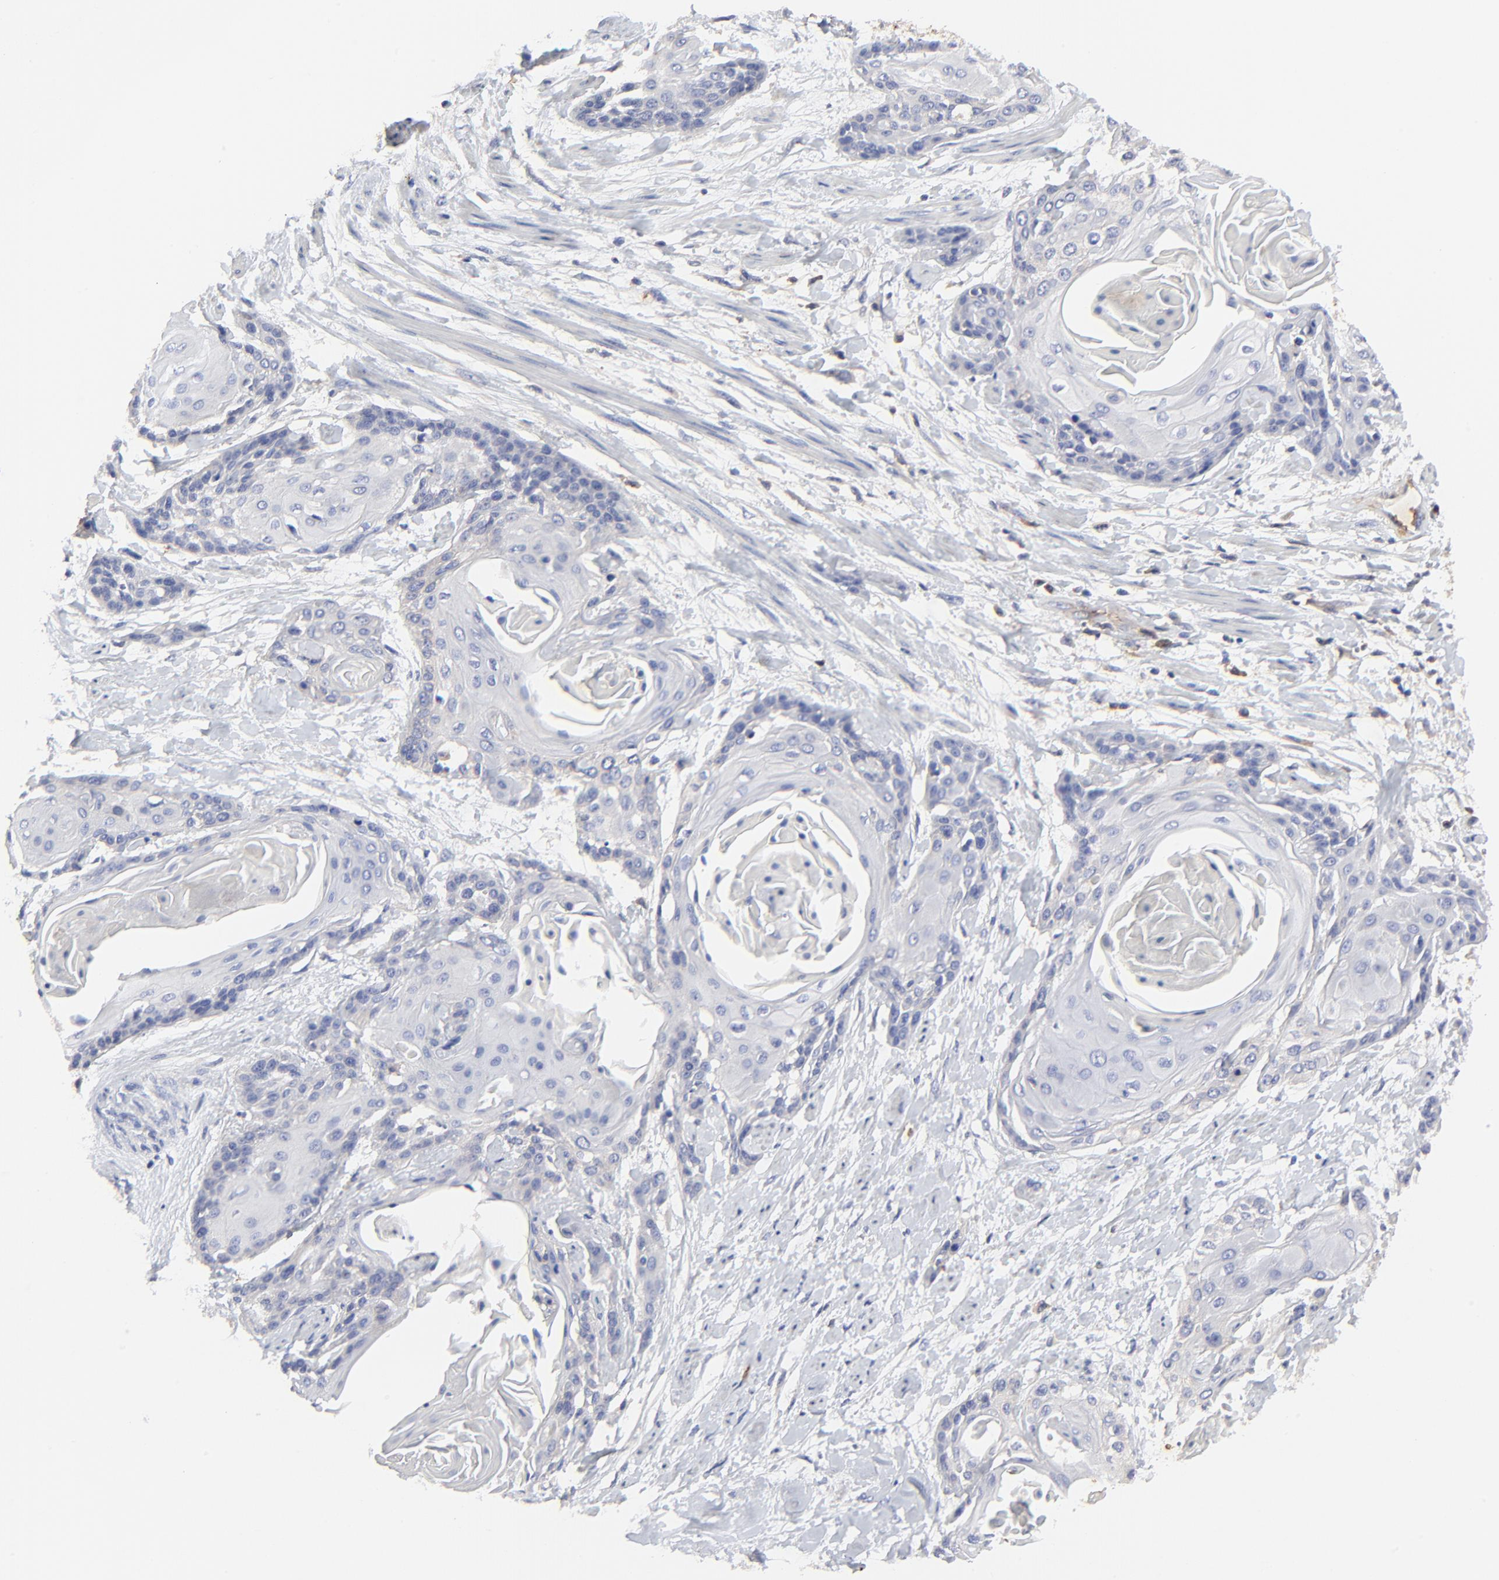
{"staining": {"intensity": "negative", "quantity": "none", "location": "none"}, "tissue": "cervical cancer", "cell_type": "Tumor cells", "image_type": "cancer", "snomed": [{"axis": "morphology", "description": "Squamous cell carcinoma, NOS"}, {"axis": "topography", "description": "Cervix"}], "caption": "Tumor cells show no significant positivity in cervical cancer.", "gene": "PAG1", "patient": {"sex": "female", "age": 57}}